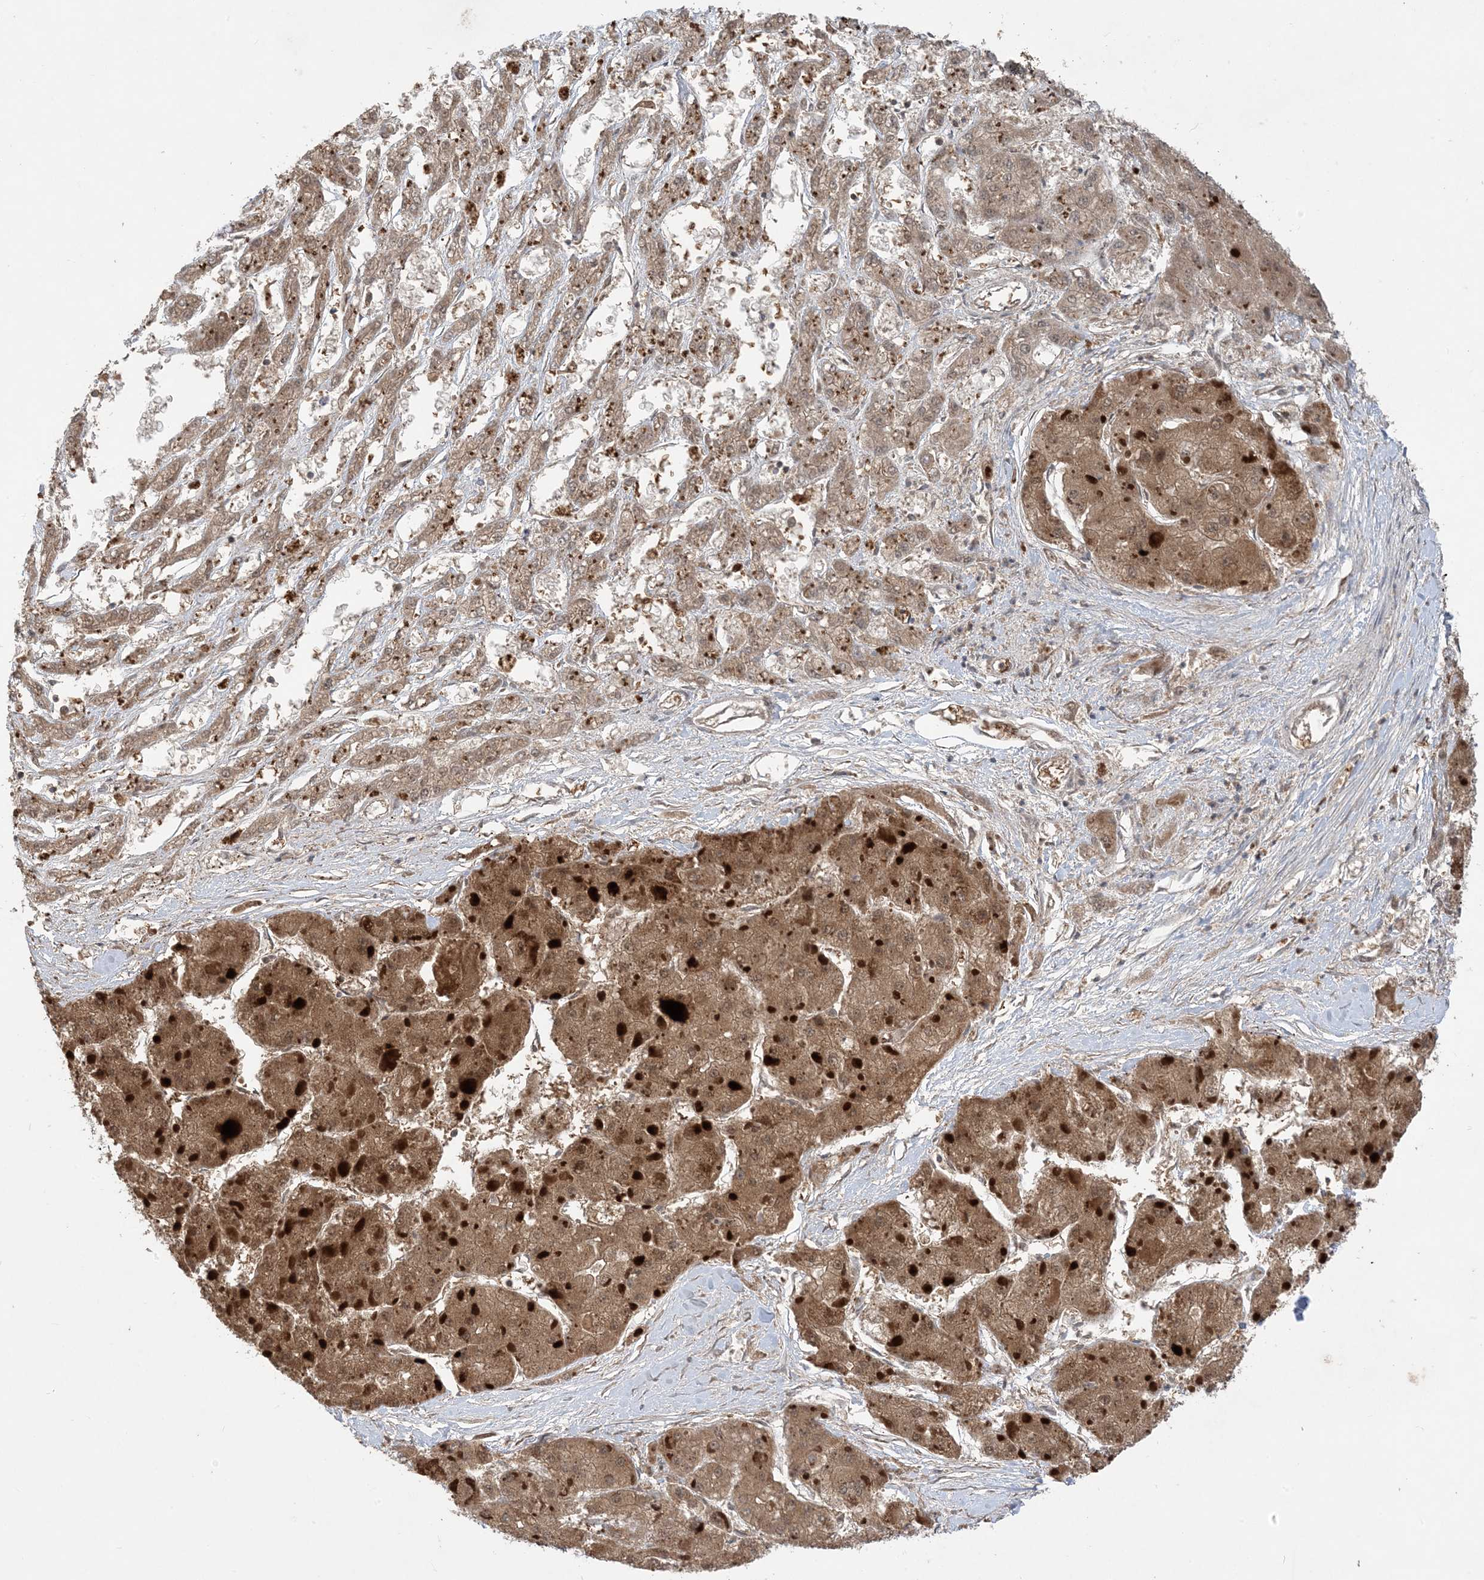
{"staining": {"intensity": "moderate", "quantity": ">75%", "location": "cytoplasmic/membranous"}, "tissue": "liver cancer", "cell_type": "Tumor cells", "image_type": "cancer", "snomed": [{"axis": "morphology", "description": "Carcinoma, Hepatocellular, NOS"}, {"axis": "topography", "description": "Liver"}], "caption": "Immunohistochemical staining of liver cancer exhibits moderate cytoplasmic/membranous protein expression in approximately >75% of tumor cells.", "gene": "PUSL1", "patient": {"sex": "female", "age": 73}}